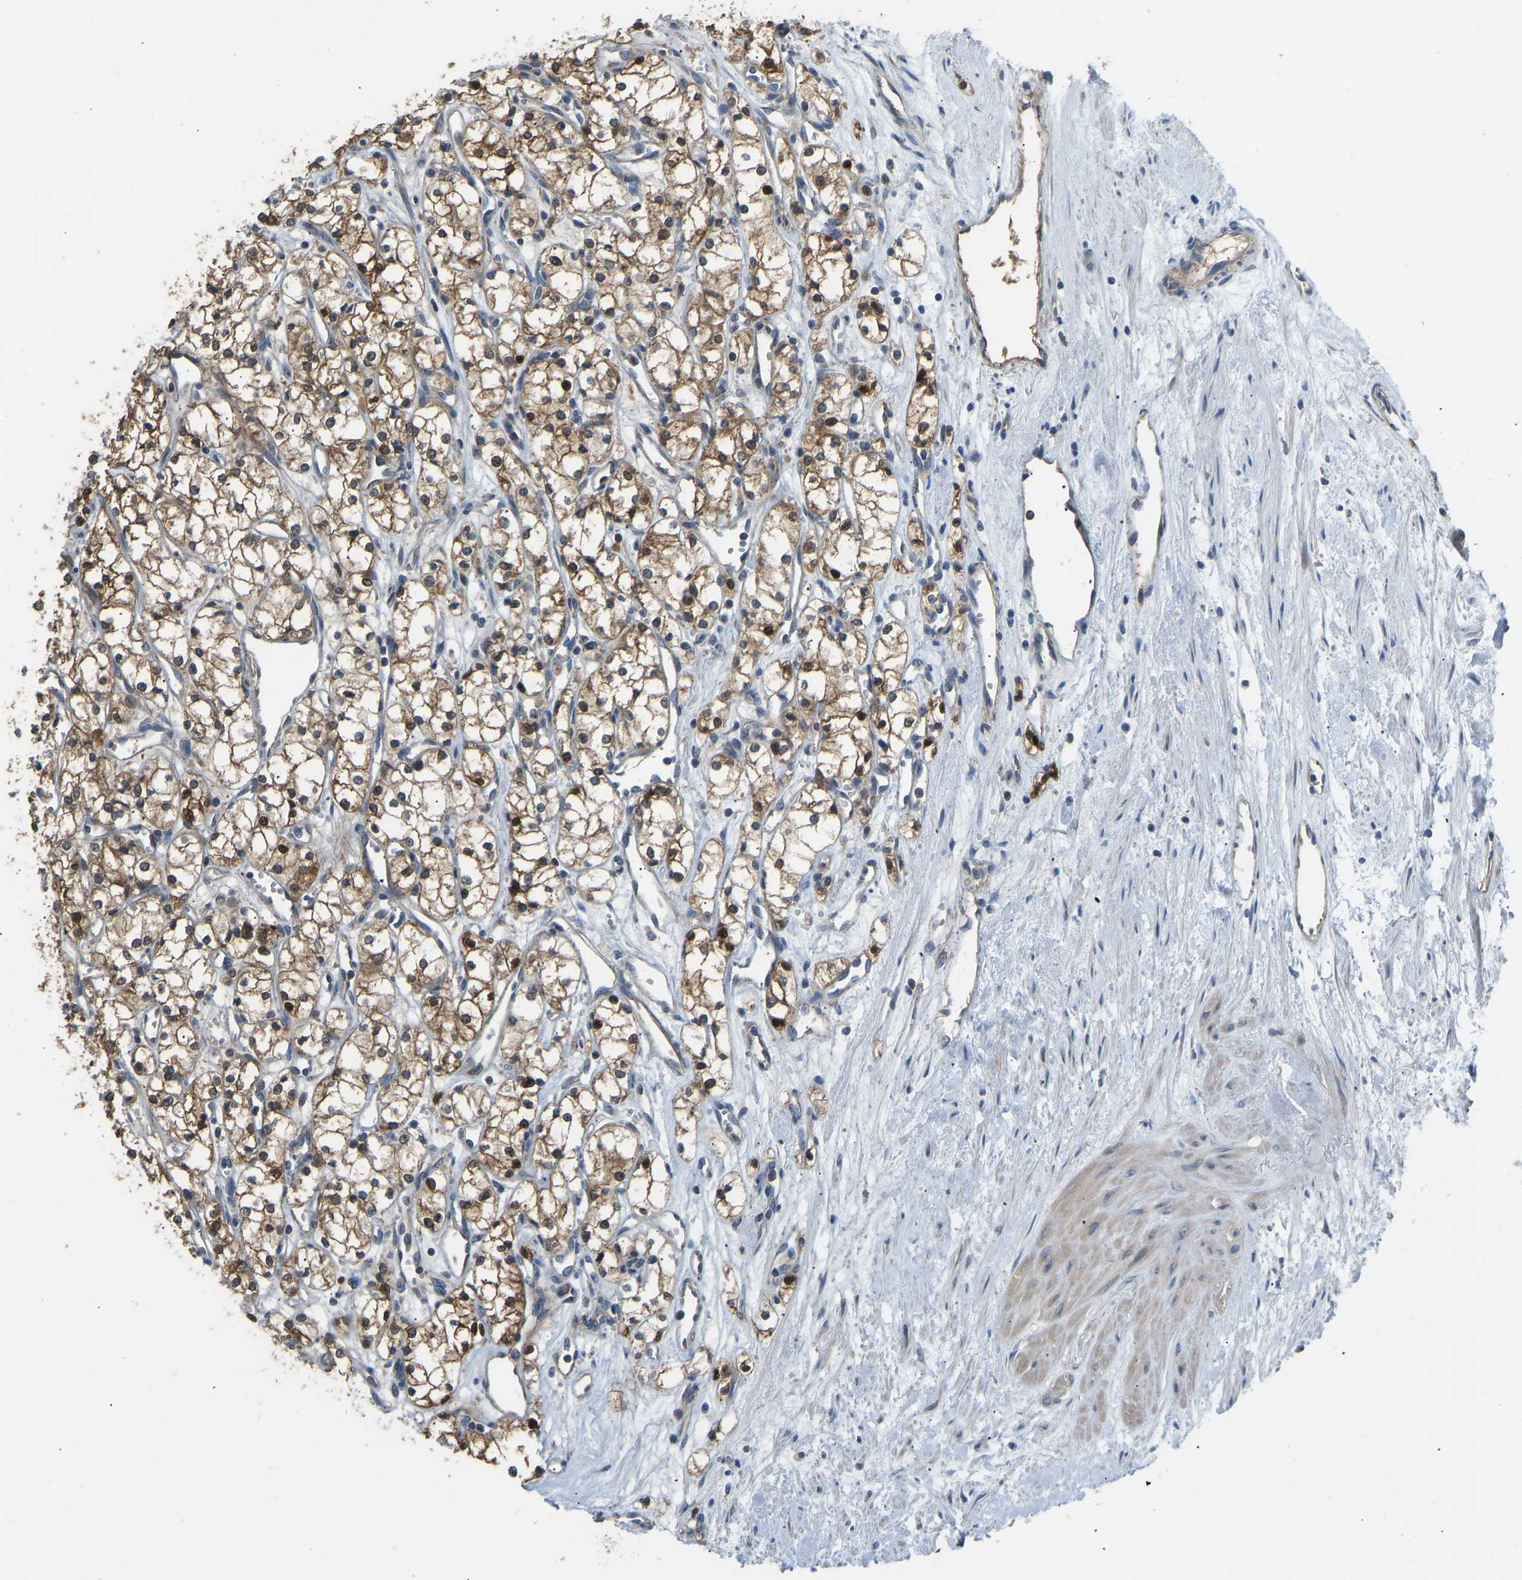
{"staining": {"intensity": "moderate", "quantity": ">75%", "location": "cytoplasmic/membranous"}, "tissue": "renal cancer", "cell_type": "Tumor cells", "image_type": "cancer", "snomed": [{"axis": "morphology", "description": "Adenocarcinoma, NOS"}, {"axis": "topography", "description": "Kidney"}], "caption": "Immunohistochemical staining of human renal cancer (adenocarcinoma) reveals medium levels of moderate cytoplasmic/membranous staining in approximately >75% of tumor cells.", "gene": "RBP1", "patient": {"sex": "male", "age": 59}}